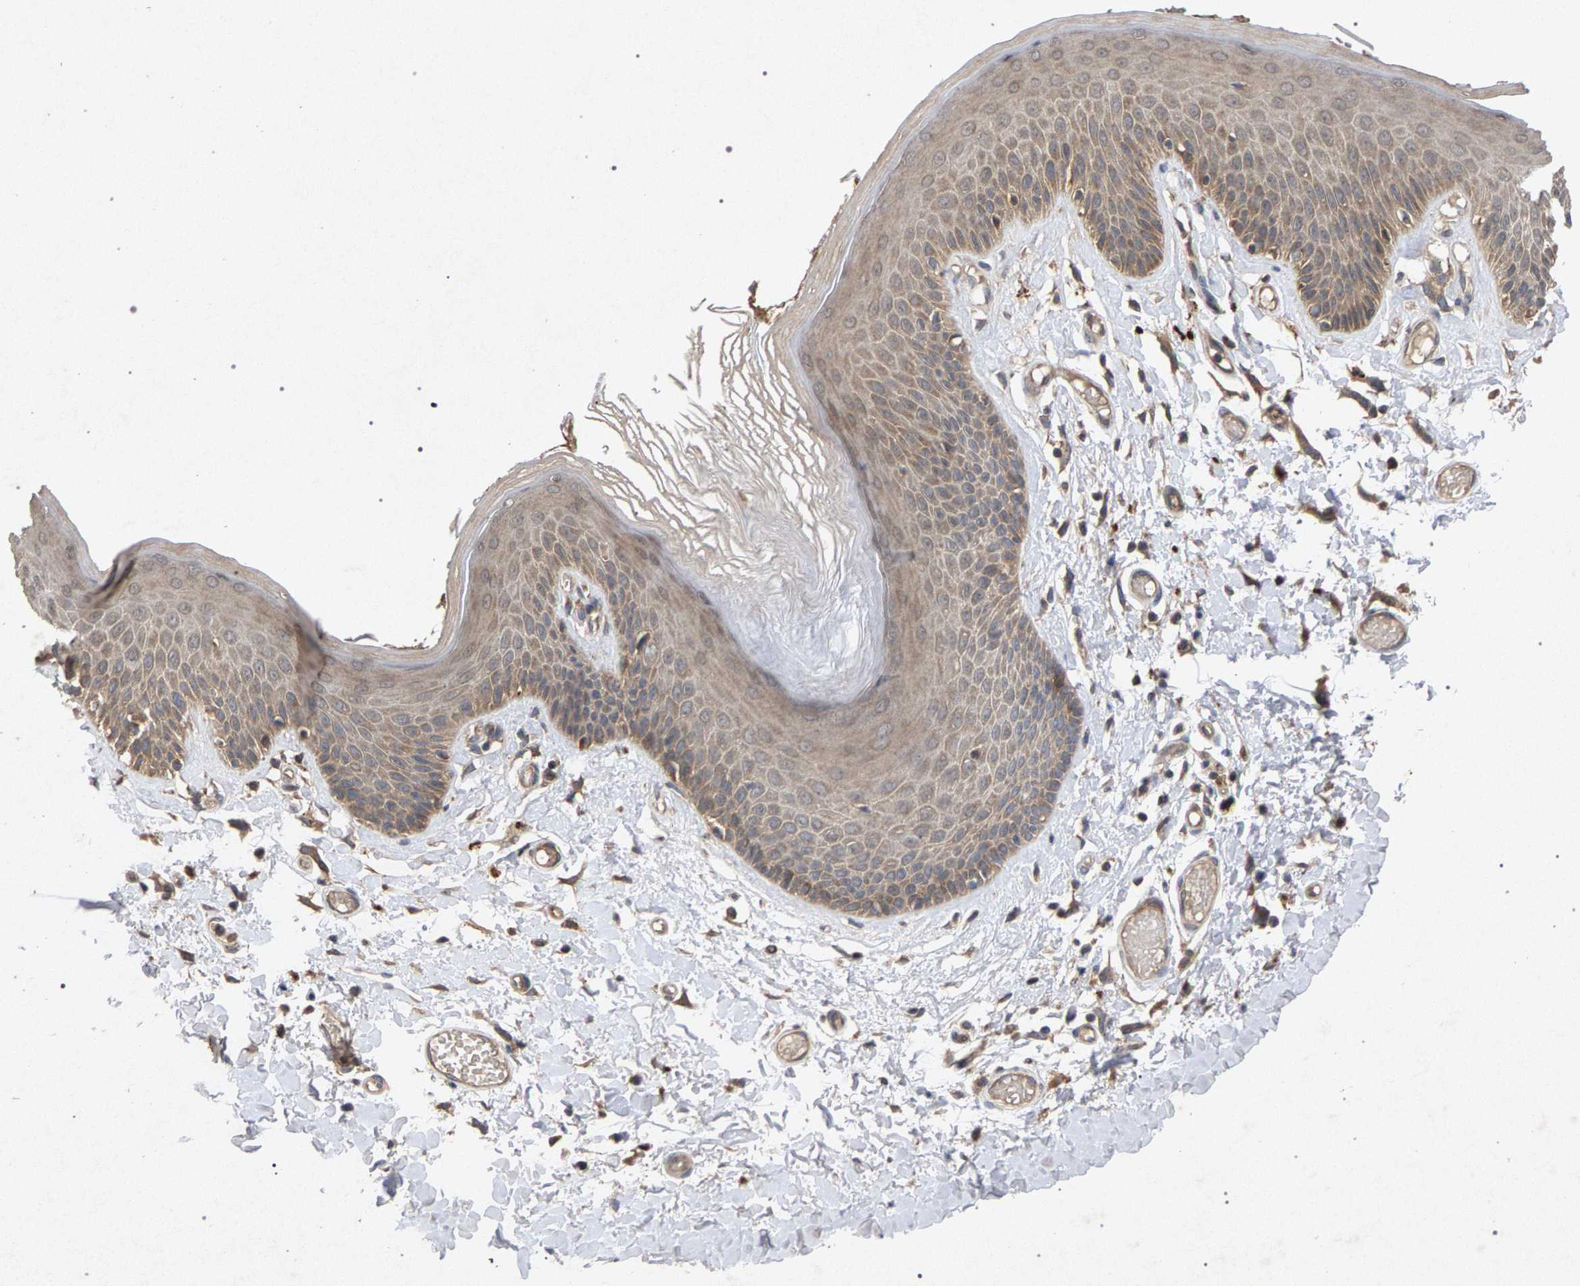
{"staining": {"intensity": "weak", "quantity": ">75%", "location": "cytoplasmic/membranous"}, "tissue": "skin", "cell_type": "Epidermal cells", "image_type": "normal", "snomed": [{"axis": "morphology", "description": "Normal tissue, NOS"}, {"axis": "topography", "description": "Vulva"}], "caption": "This histopathology image demonstrates IHC staining of unremarkable human skin, with low weak cytoplasmic/membranous positivity in about >75% of epidermal cells.", "gene": "SLC4A4", "patient": {"sex": "female", "age": 73}}